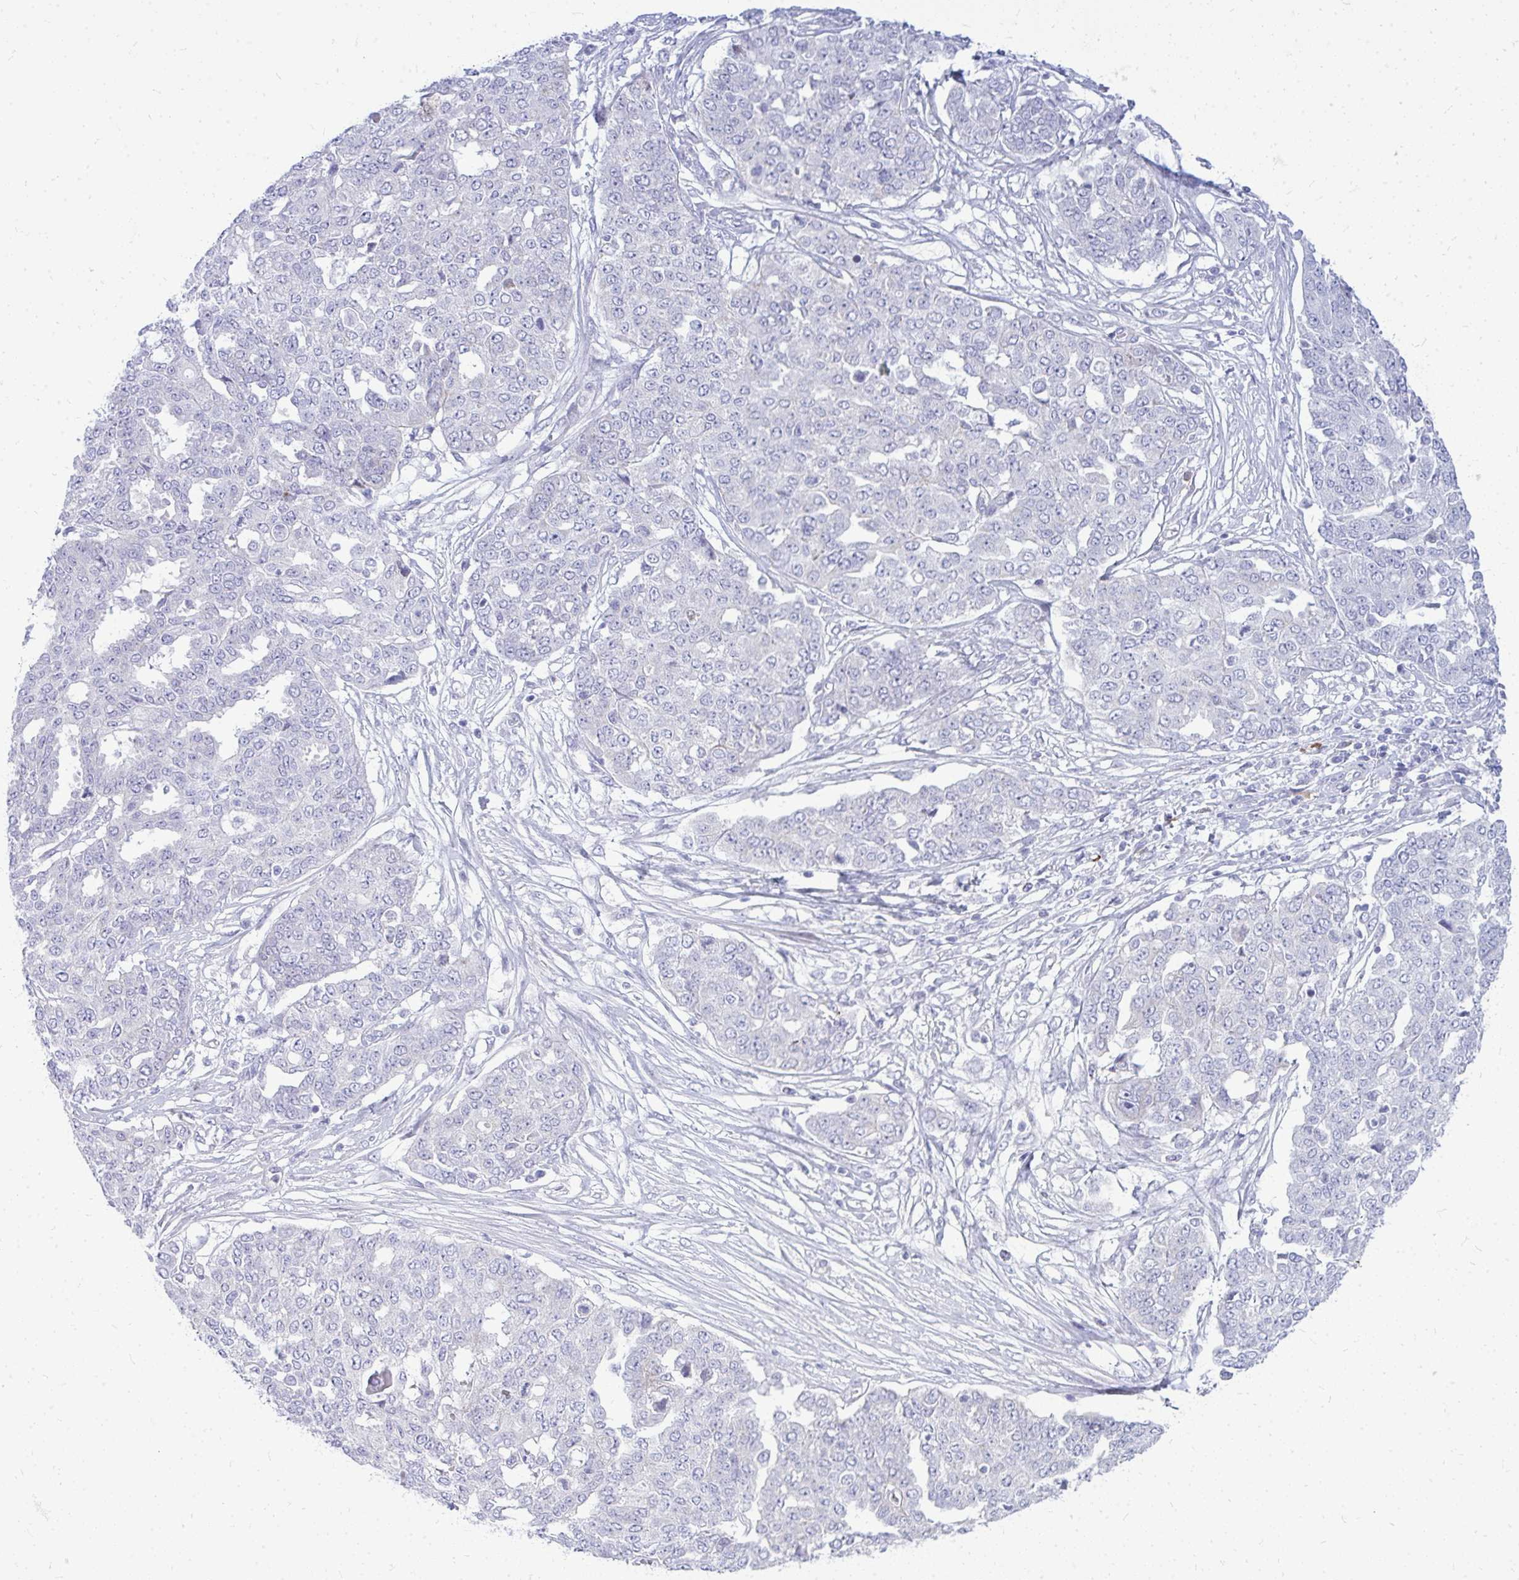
{"staining": {"intensity": "negative", "quantity": "none", "location": "none"}, "tissue": "ovarian cancer", "cell_type": "Tumor cells", "image_type": "cancer", "snomed": [{"axis": "morphology", "description": "Cystadenocarcinoma, serous, NOS"}, {"axis": "topography", "description": "Soft tissue"}, {"axis": "topography", "description": "Ovary"}], "caption": "Immunohistochemistry (IHC) photomicrograph of neoplastic tissue: human serous cystadenocarcinoma (ovarian) stained with DAB (3,3'-diaminobenzidine) exhibits no significant protein staining in tumor cells.", "gene": "TSPEAR", "patient": {"sex": "female", "age": 57}}